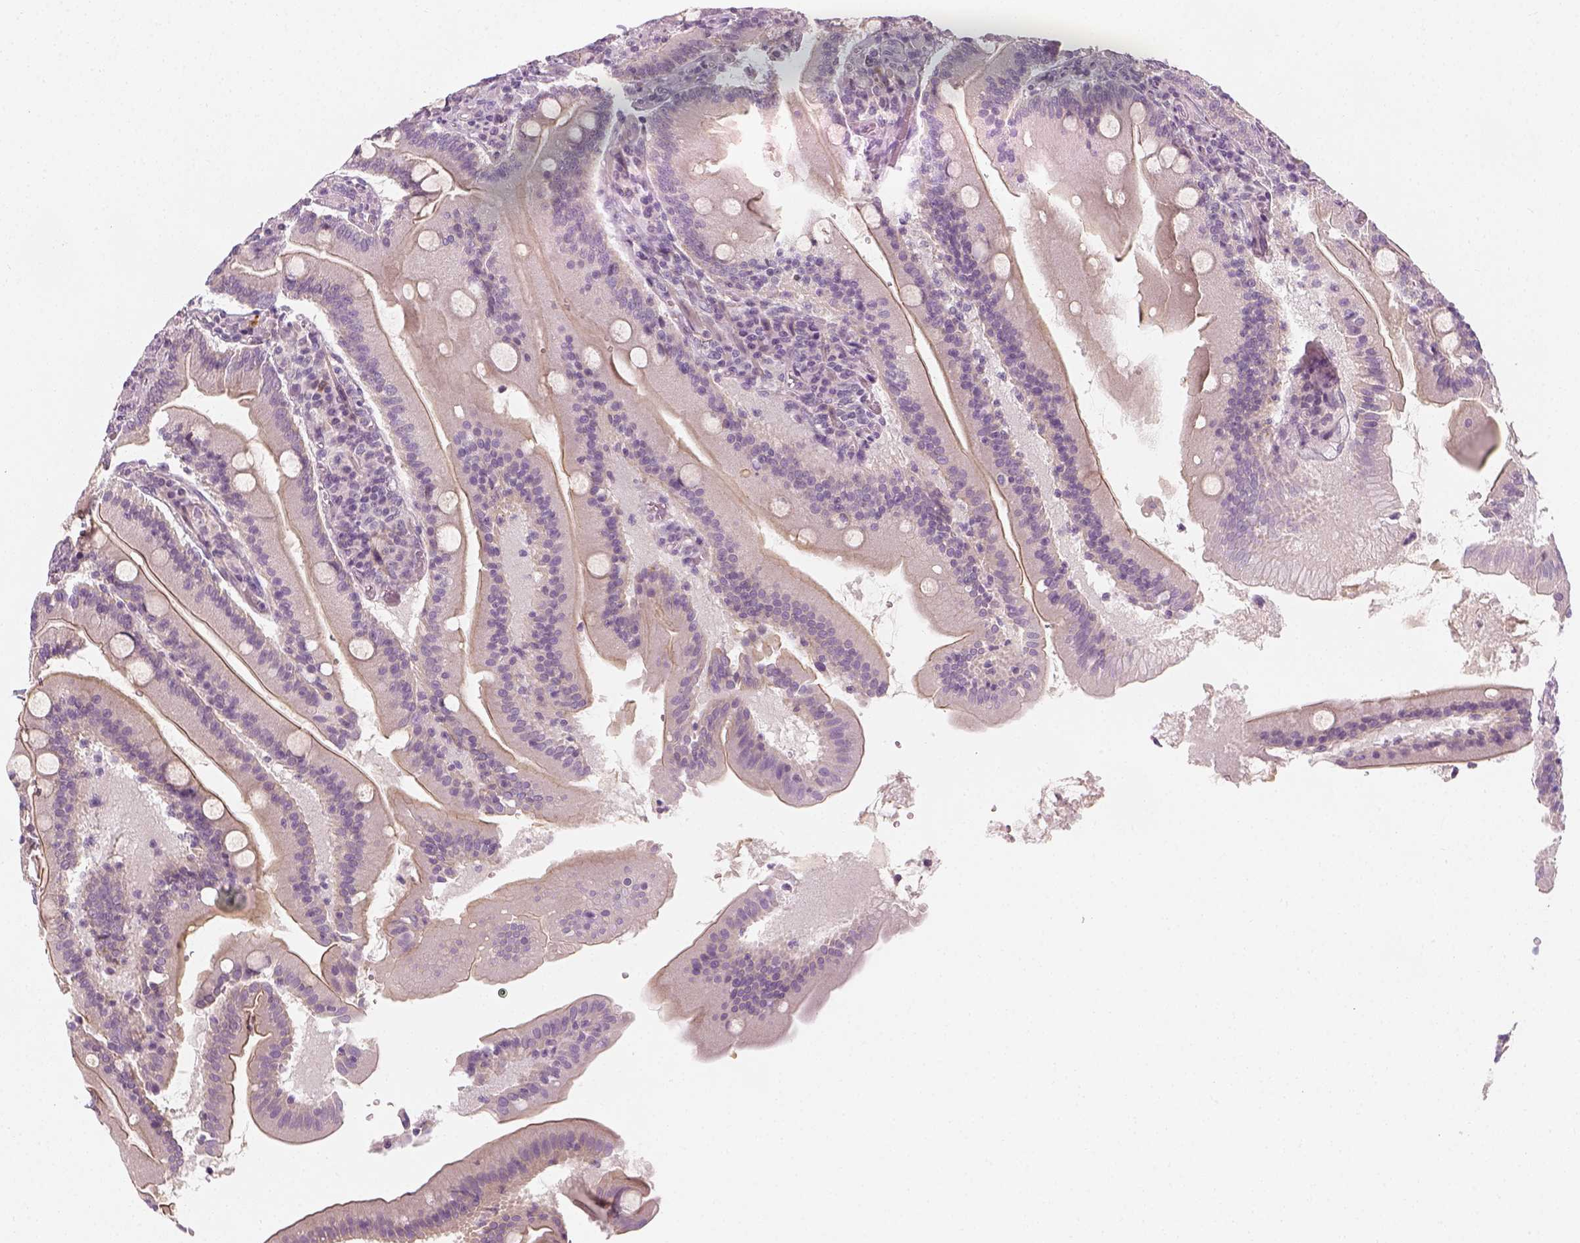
{"staining": {"intensity": "moderate", "quantity": "<25%", "location": "cytoplasmic/membranous"}, "tissue": "small intestine", "cell_type": "Glandular cells", "image_type": "normal", "snomed": [{"axis": "morphology", "description": "Normal tissue, NOS"}, {"axis": "topography", "description": "Small intestine"}], "caption": "Protein expression analysis of benign small intestine displays moderate cytoplasmic/membranous staining in about <25% of glandular cells. (Brightfield microscopy of DAB IHC at high magnification).", "gene": "PRAME", "patient": {"sex": "male", "age": 37}}